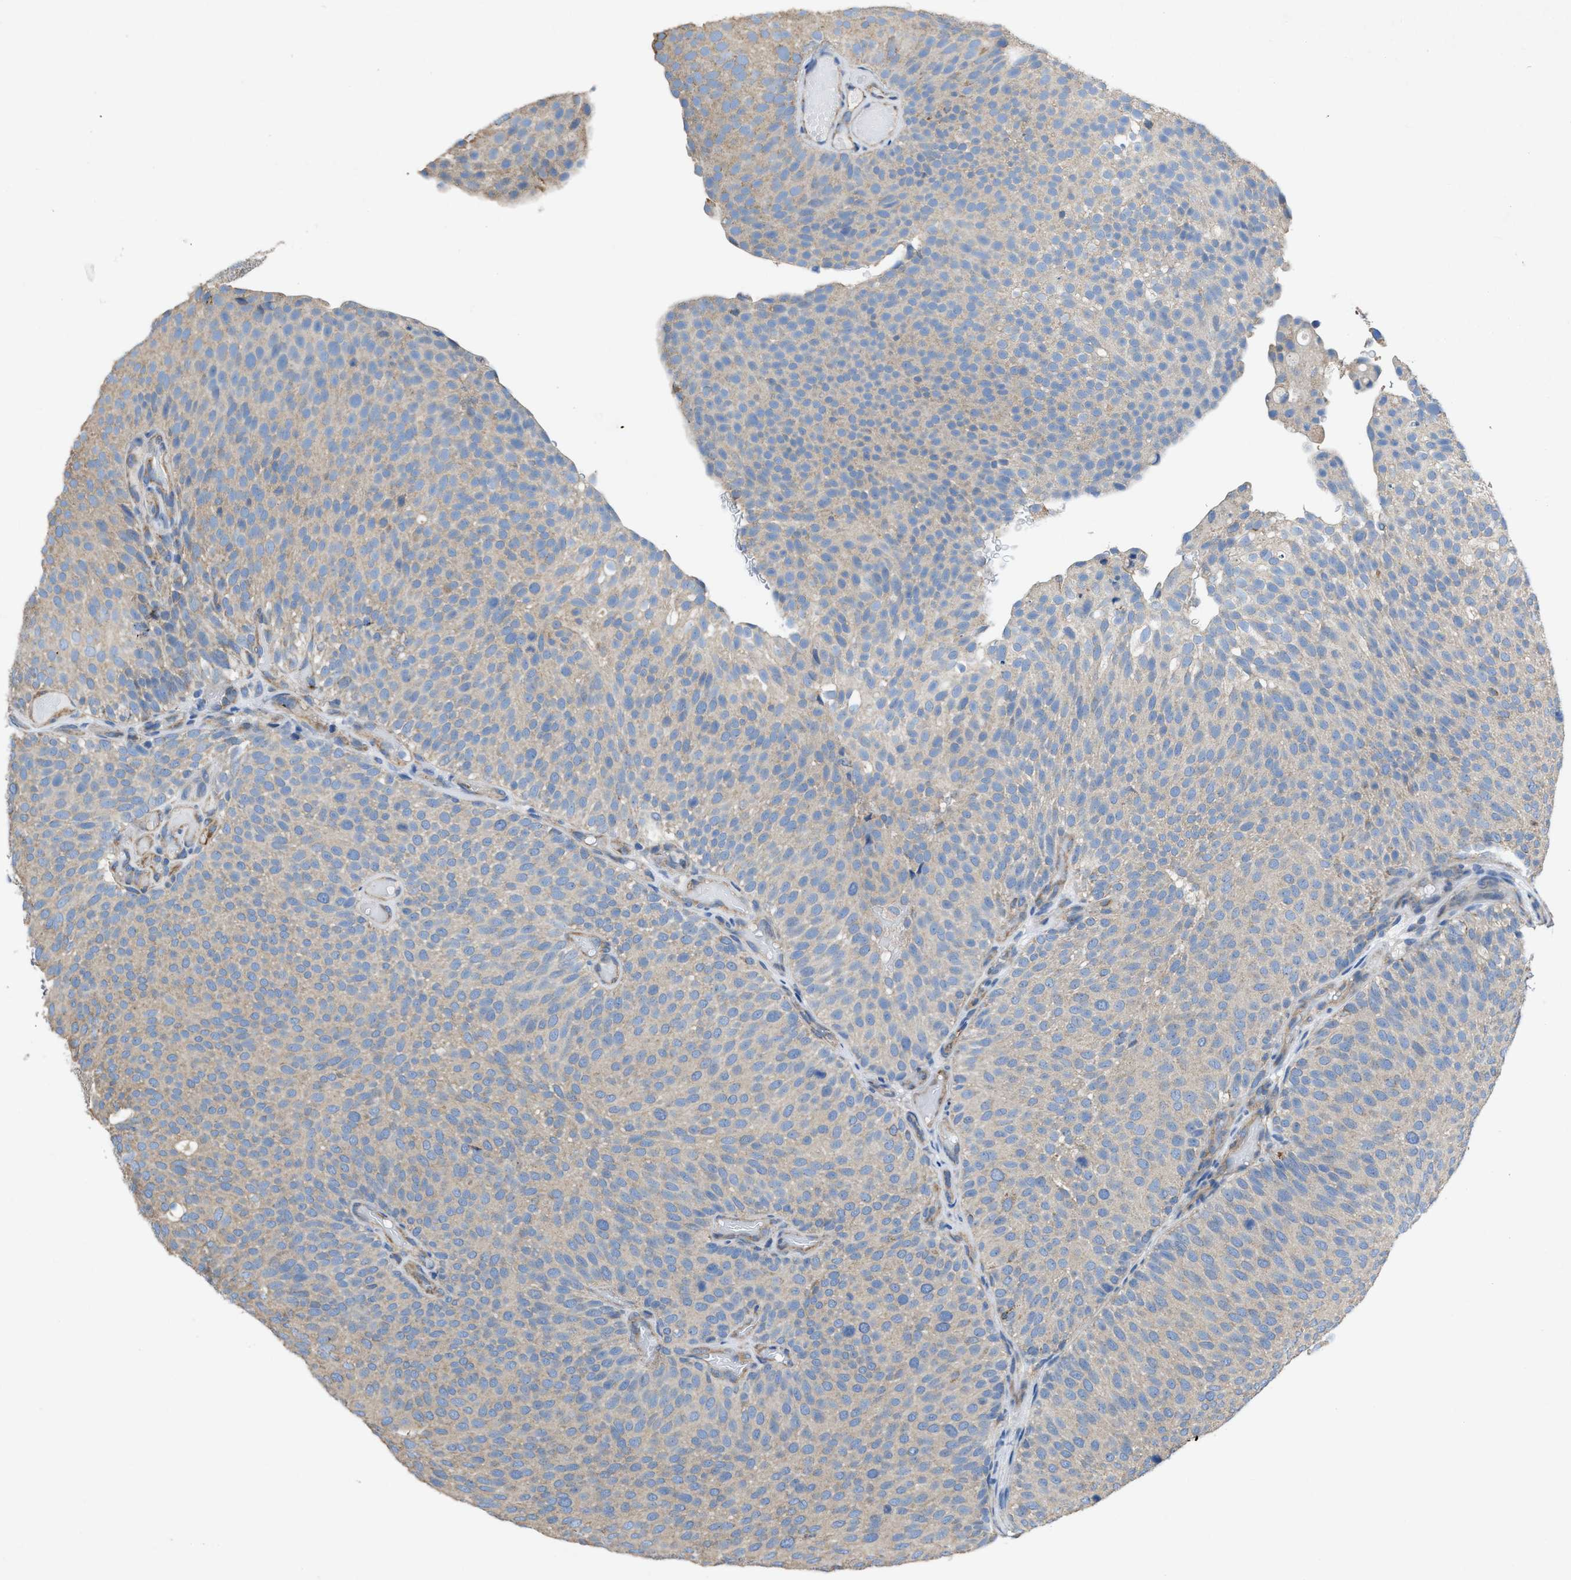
{"staining": {"intensity": "negative", "quantity": "none", "location": "none"}, "tissue": "urothelial cancer", "cell_type": "Tumor cells", "image_type": "cancer", "snomed": [{"axis": "morphology", "description": "Urothelial carcinoma, Low grade"}, {"axis": "topography", "description": "Urinary bladder"}], "caption": "High power microscopy micrograph of an immunohistochemistry (IHC) micrograph of low-grade urothelial carcinoma, revealing no significant staining in tumor cells.", "gene": "DOLPP1", "patient": {"sex": "male", "age": 78}}